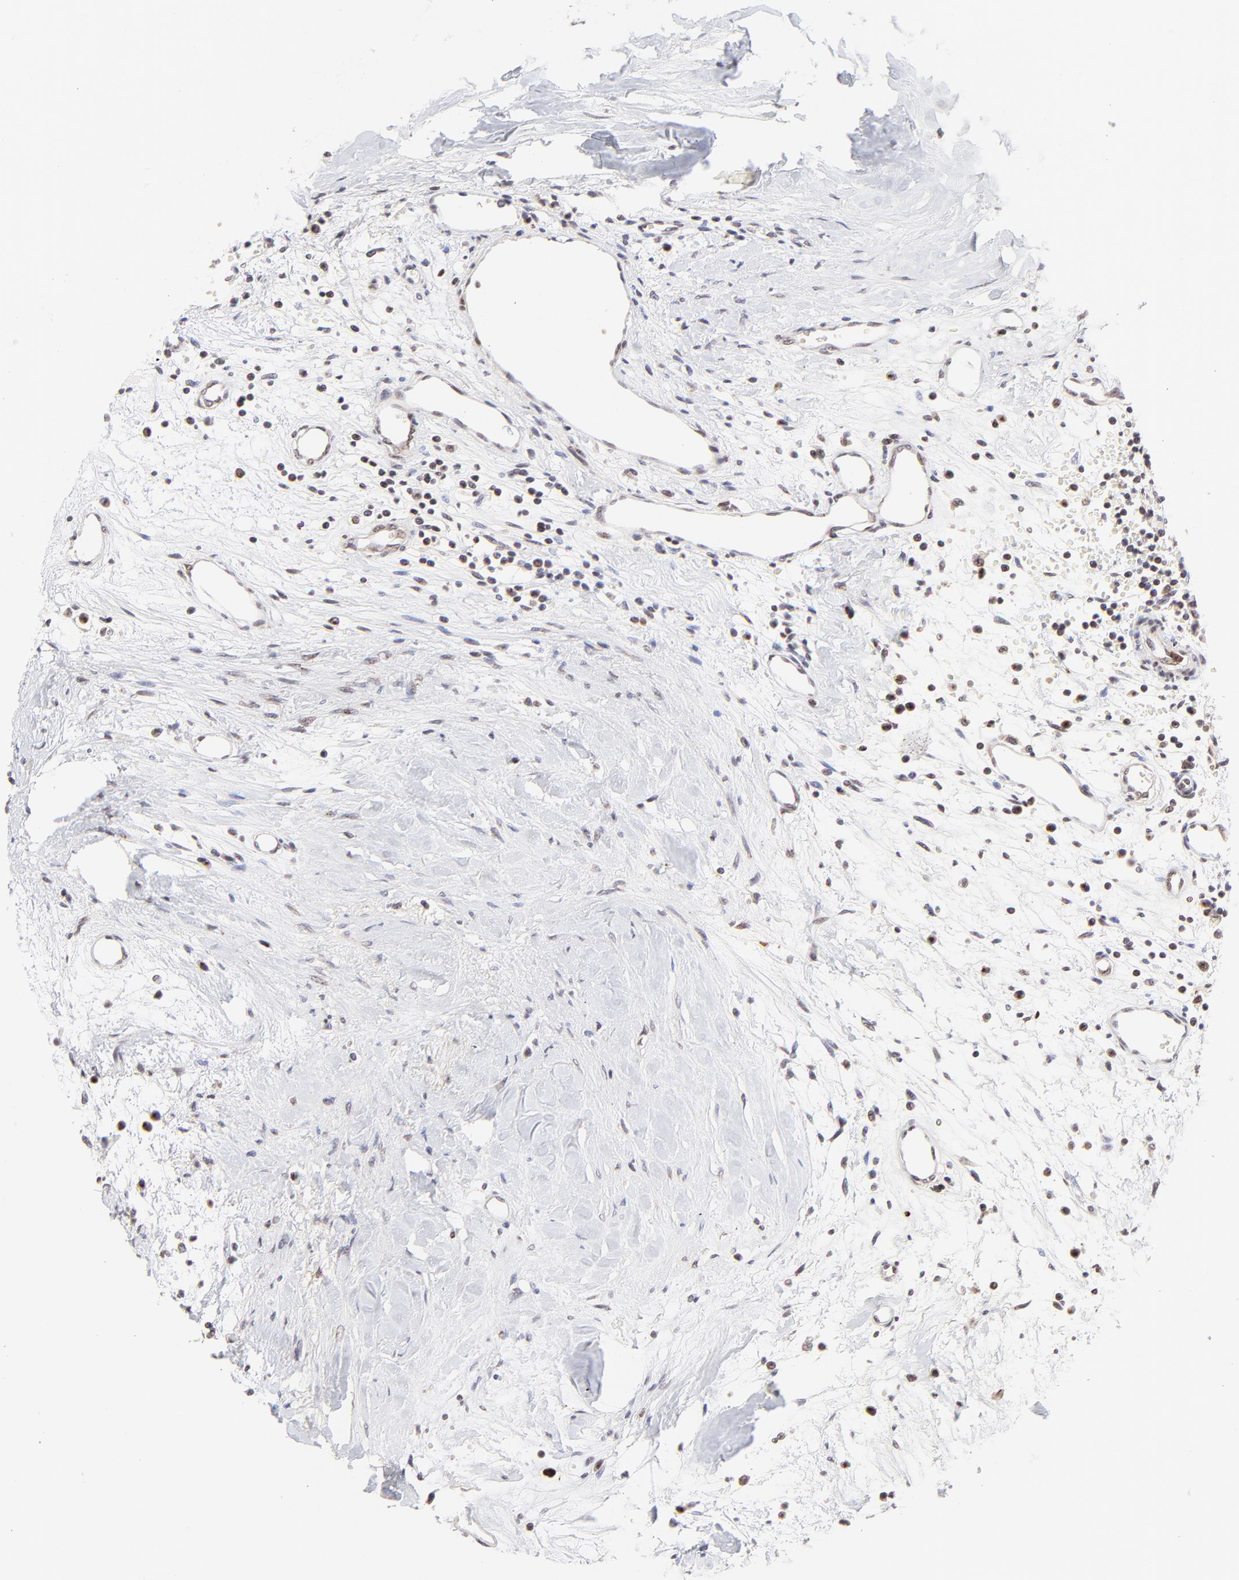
{"staining": {"intensity": "weak", "quantity": ">75%", "location": "nuclear"}, "tissue": "renal cancer", "cell_type": "Tumor cells", "image_type": "cancer", "snomed": [{"axis": "morphology", "description": "Carcinoid, malignant, NOS"}, {"axis": "topography", "description": "Kidney"}], "caption": "Malignant carcinoid (renal) stained for a protein shows weak nuclear positivity in tumor cells.", "gene": "MED12", "patient": {"sex": "female", "age": 41}}